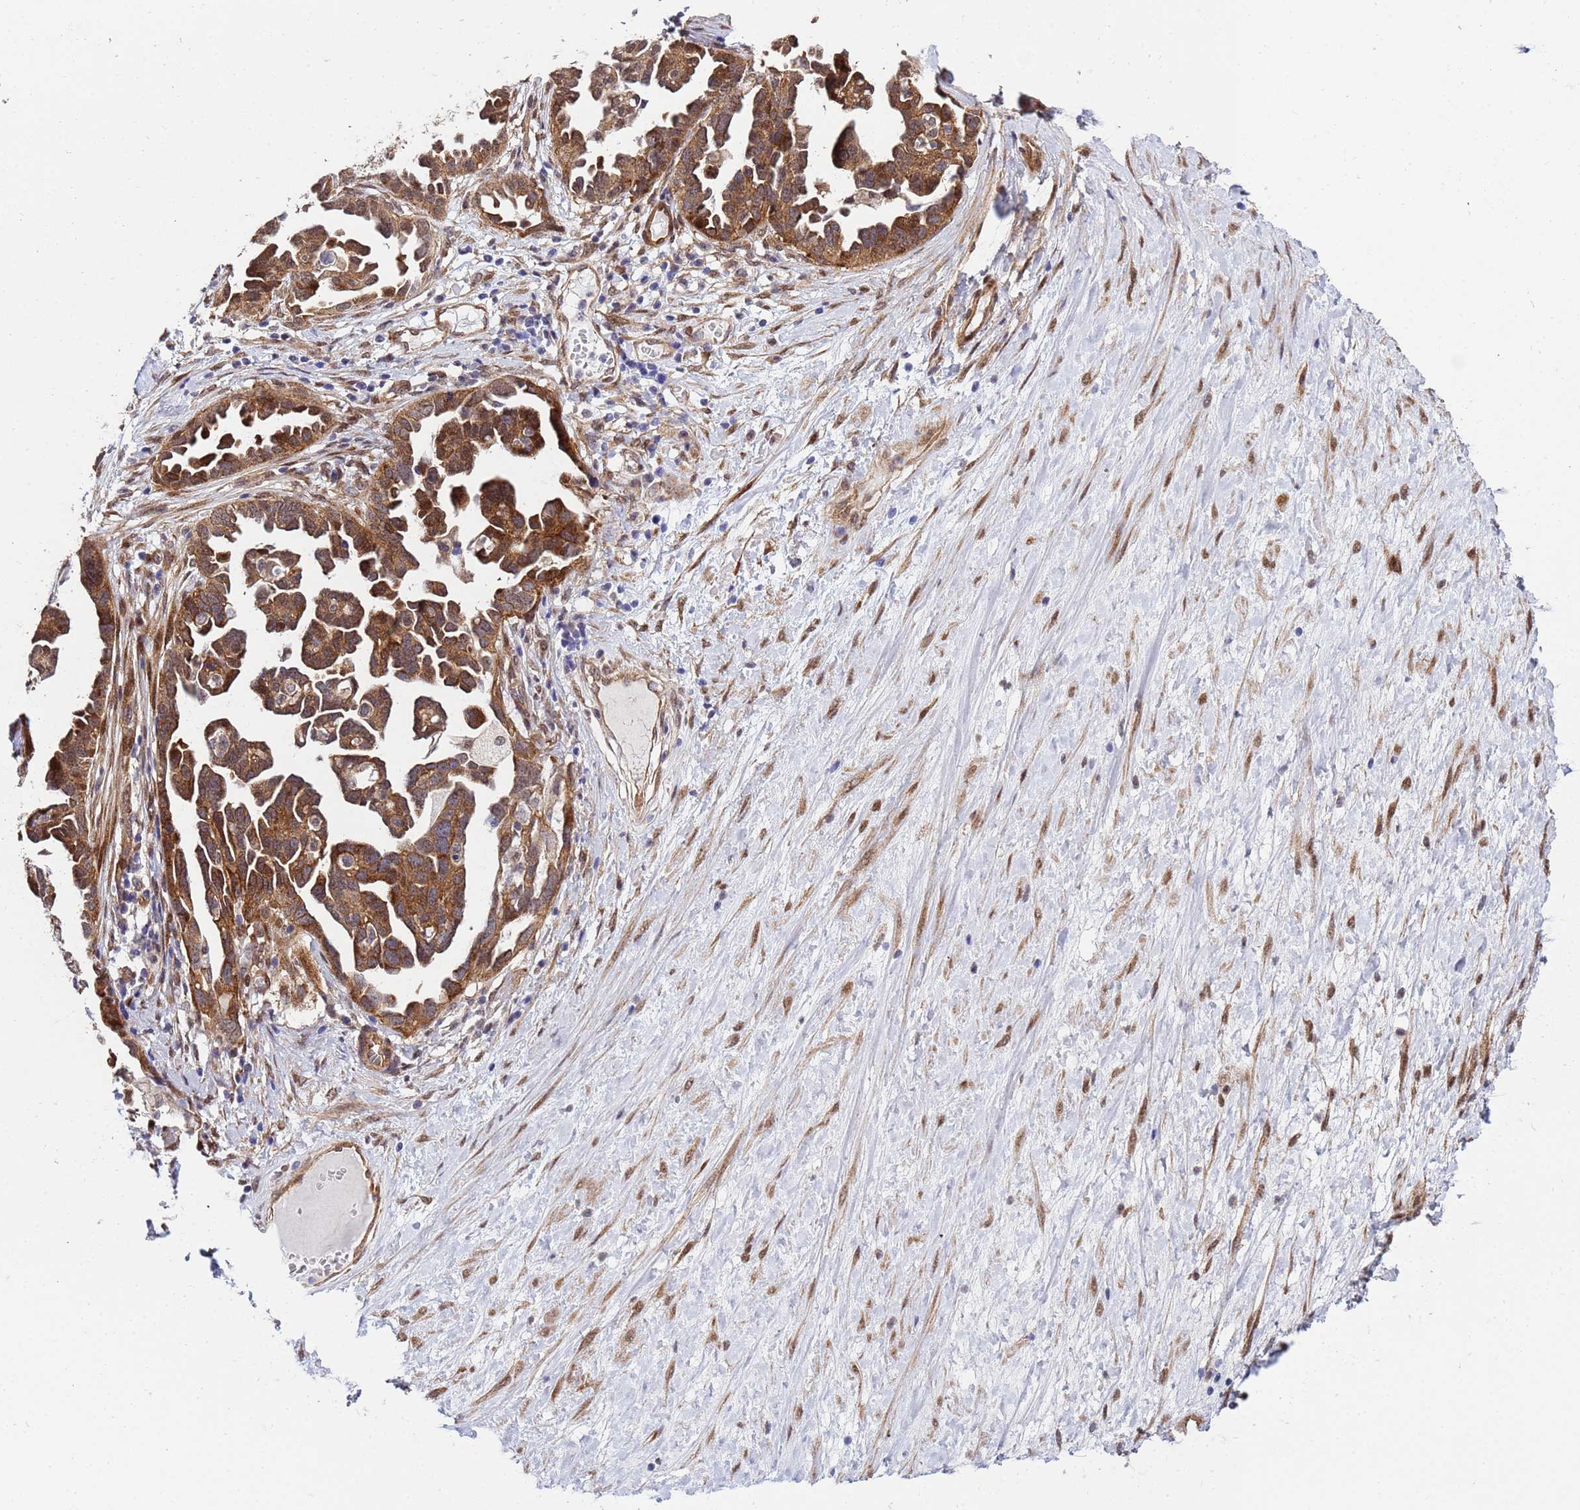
{"staining": {"intensity": "moderate", "quantity": ">75%", "location": "cytoplasmic/membranous"}, "tissue": "ovarian cancer", "cell_type": "Tumor cells", "image_type": "cancer", "snomed": [{"axis": "morphology", "description": "Cystadenocarcinoma, serous, NOS"}, {"axis": "topography", "description": "Ovary"}], "caption": "Serous cystadenocarcinoma (ovarian) stained with DAB (3,3'-diaminobenzidine) immunohistochemistry (IHC) shows medium levels of moderate cytoplasmic/membranous positivity in about >75% of tumor cells.", "gene": "TRIP6", "patient": {"sex": "female", "age": 54}}